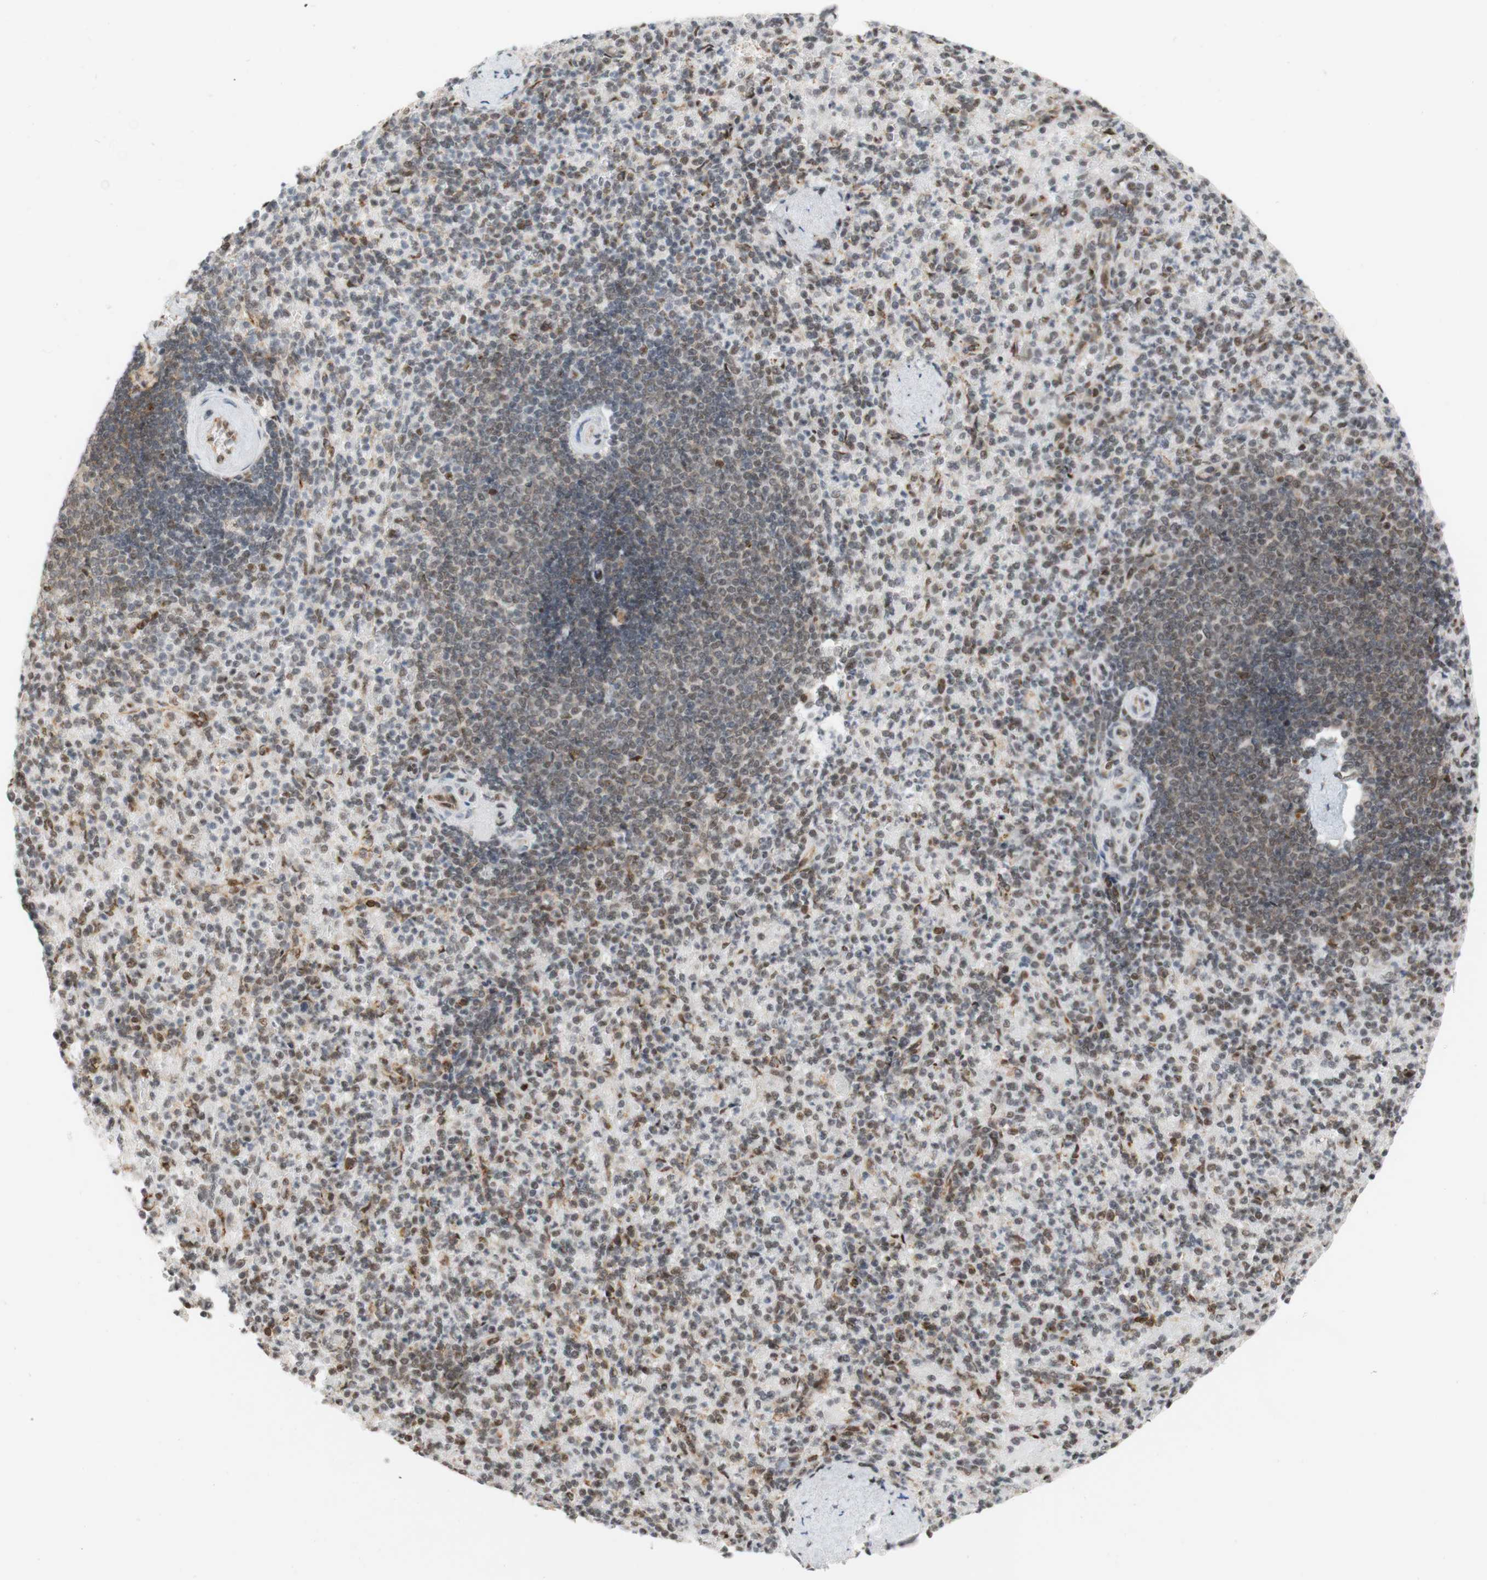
{"staining": {"intensity": "moderate", "quantity": "25%-75%", "location": "nuclear"}, "tissue": "spleen", "cell_type": "Cells in red pulp", "image_type": "normal", "snomed": [{"axis": "morphology", "description": "Normal tissue, NOS"}, {"axis": "topography", "description": "Spleen"}], "caption": "The immunohistochemical stain labels moderate nuclear positivity in cells in red pulp of unremarkable spleen. Using DAB (brown) and hematoxylin (blue) stains, captured at high magnification using brightfield microscopy.", "gene": "SAP18", "patient": {"sex": "female", "age": 74}}